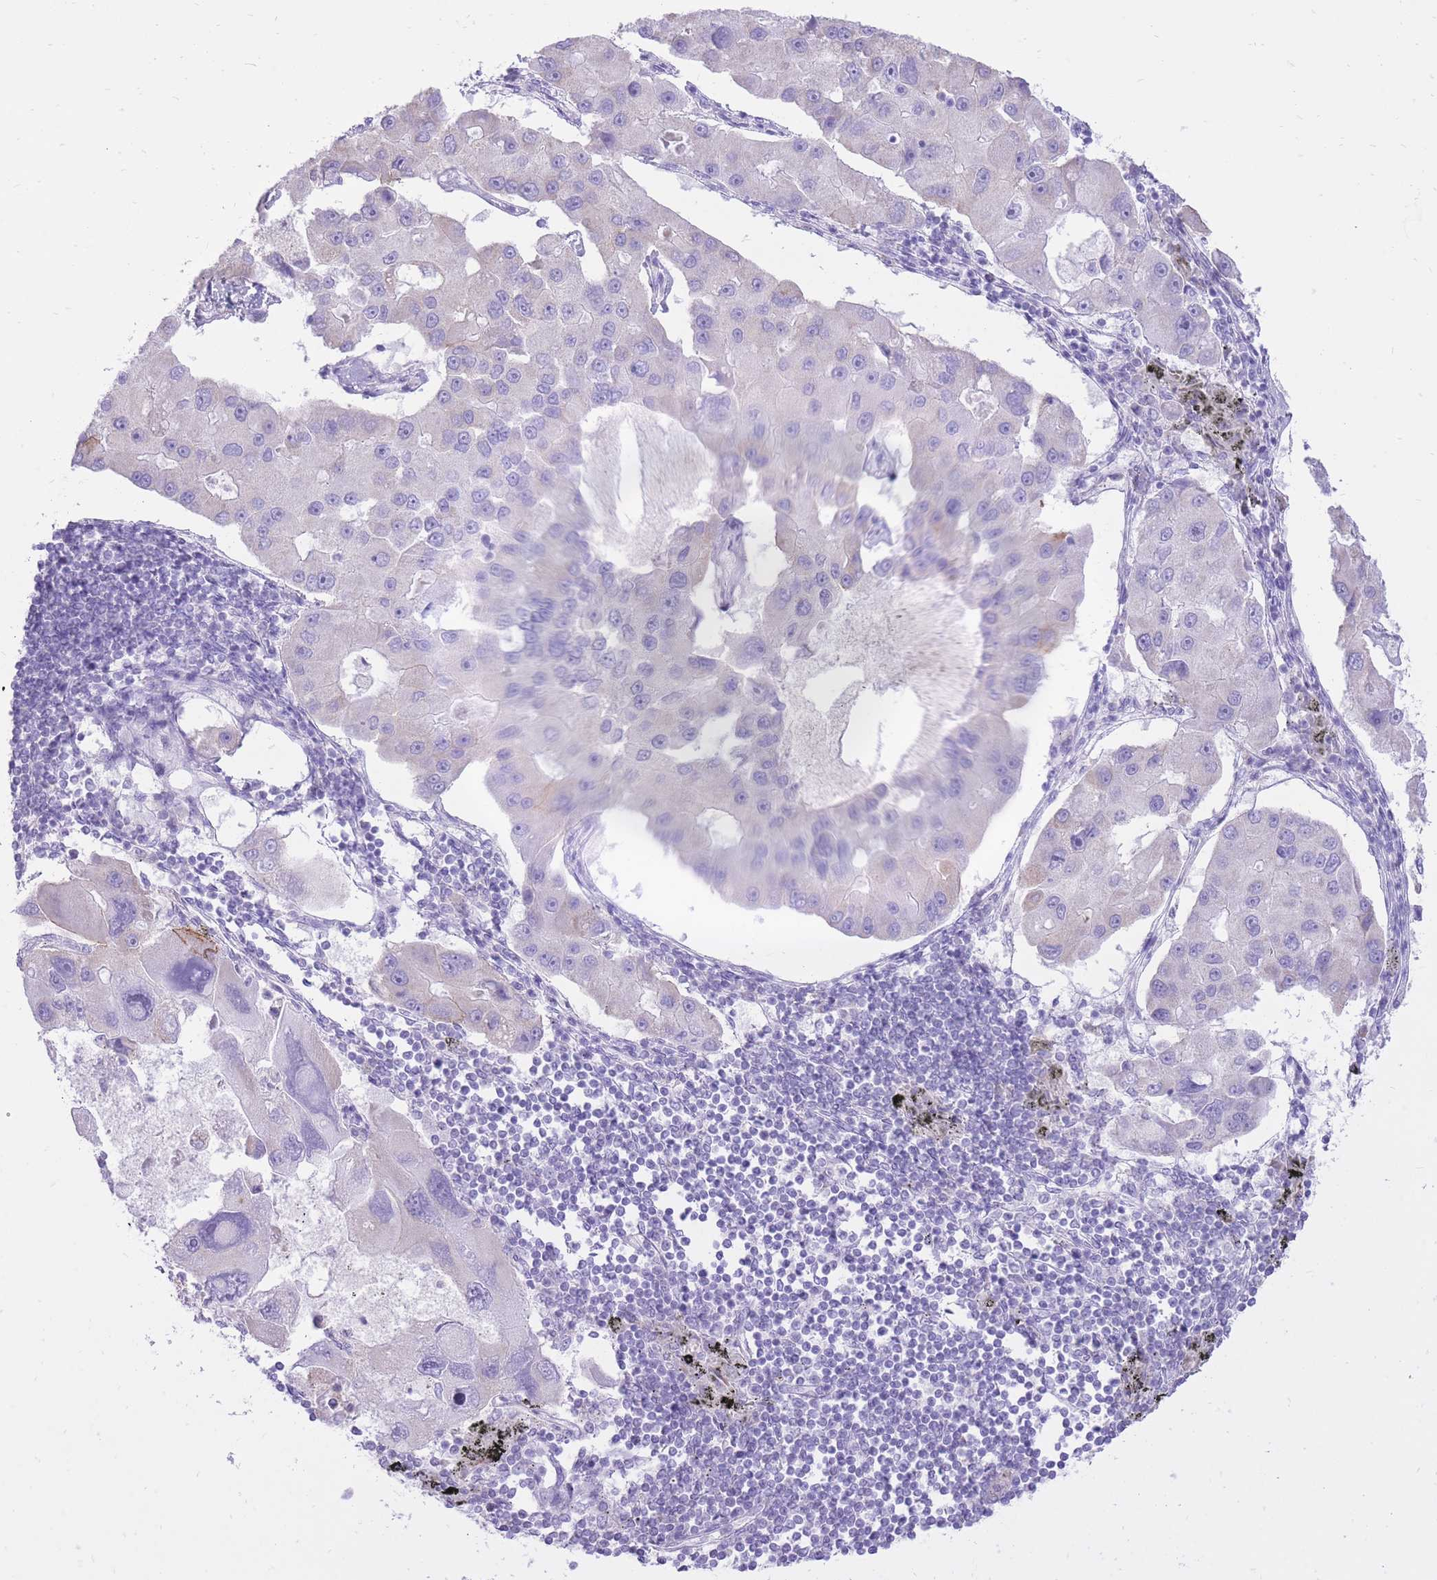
{"staining": {"intensity": "negative", "quantity": "none", "location": "none"}, "tissue": "lung cancer", "cell_type": "Tumor cells", "image_type": "cancer", "snomed": [{"axis": "morphology", "description": "Adenocarcinoma, NOS"}, {"axis": "topography", "description": "Lung"}], "caption": "Histopathology image shows no protein staining in tumor cells of lung cancer (adenocarcinoma) tissue.", "gene": "SLC4A4", "patient": {"sex": "female", "age": 54}}